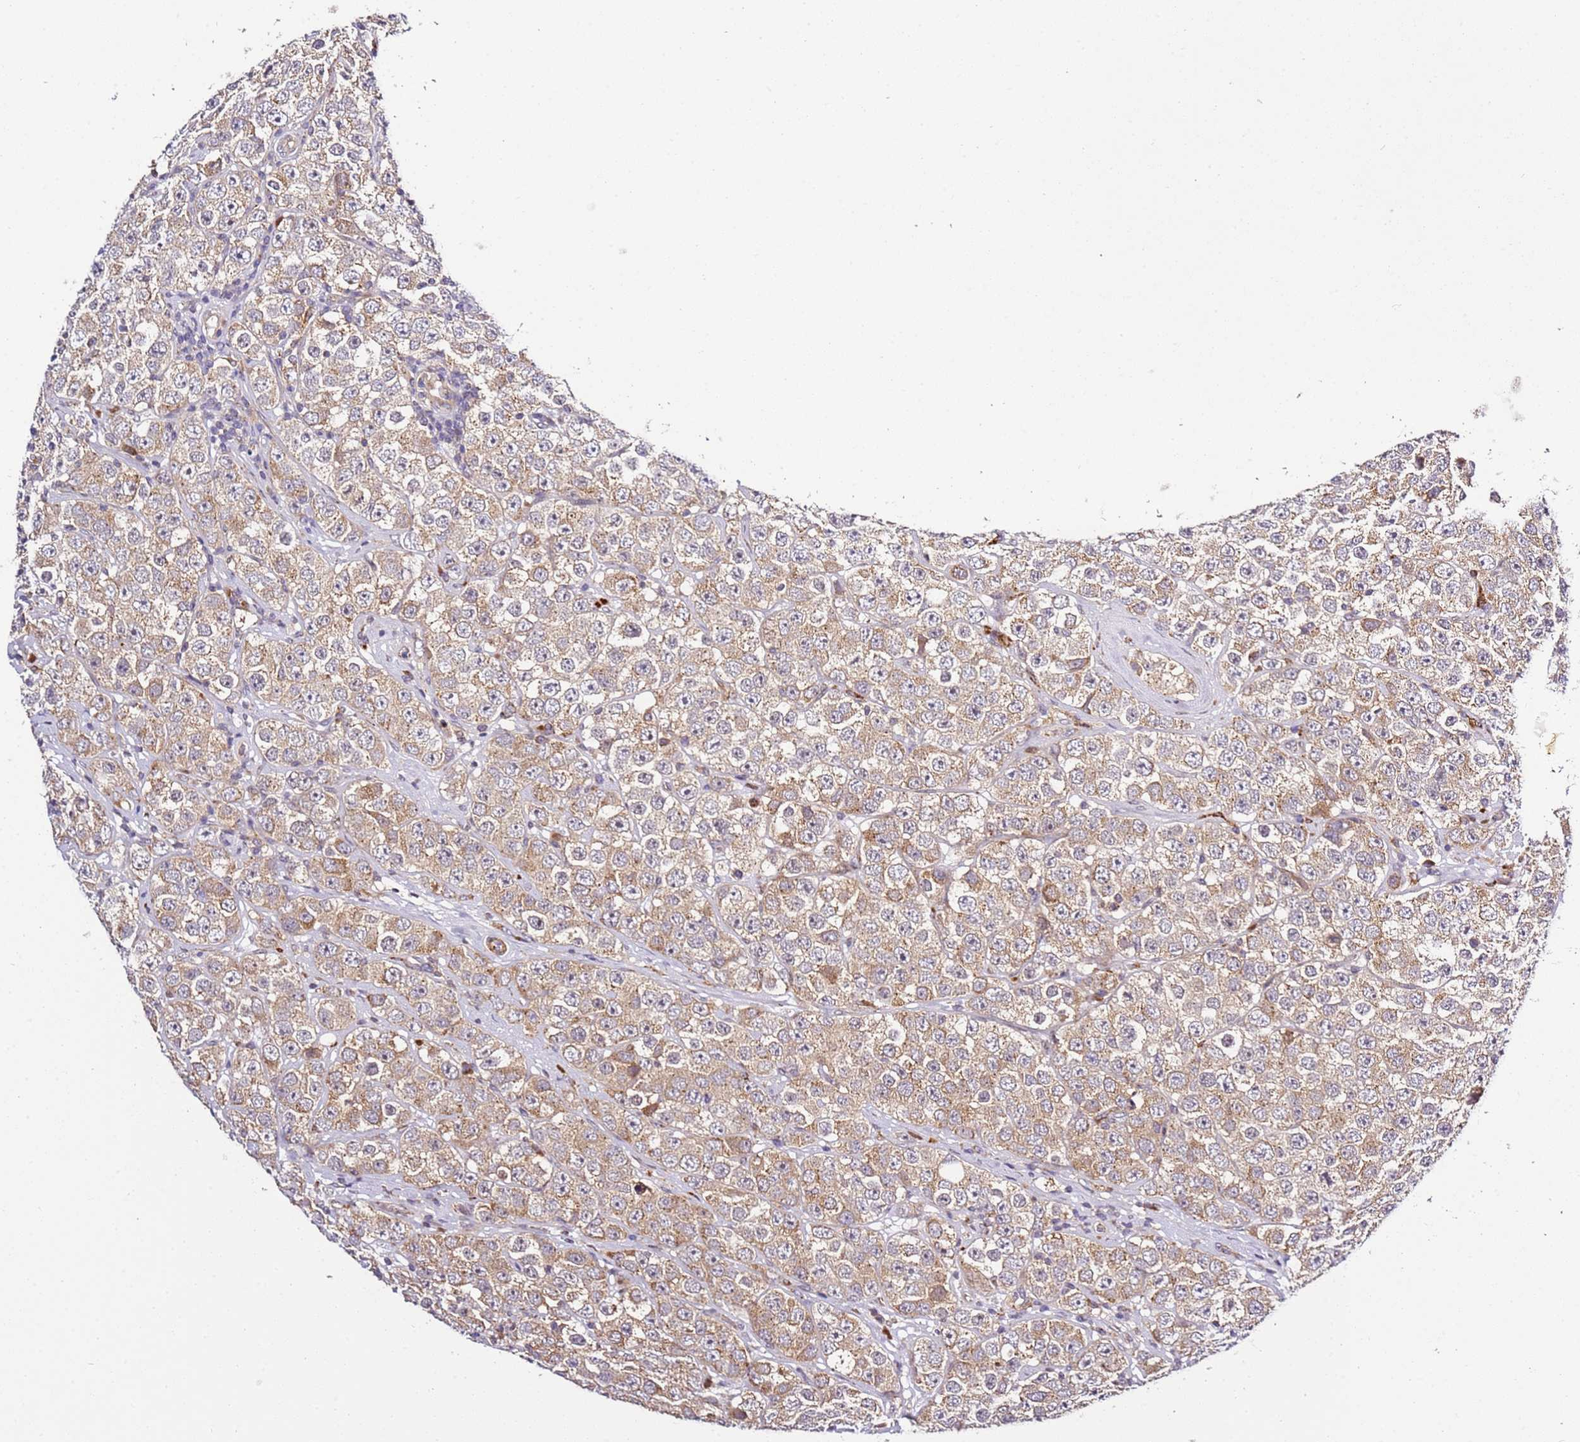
{"staining": {"intensity": "moderate", "quantity": ">75%", "location": "cytoplasmic/membranous"}, "tissue": "testis cancer", "cell_type": "Tumor cells", "image_type": "cancer", "snomed": [{"axis": "morphology", "description": "Seminoma, NOS"}, {"axis": "topography", "description": "Testis"}], "caption": "A micrograph of testis seminoma stained for a protein shows moderate cytoplasmic/membranous brown staining in tumor cells.", "gene": "PVRIG", "patient": {"sex": "male", "age": 28}}